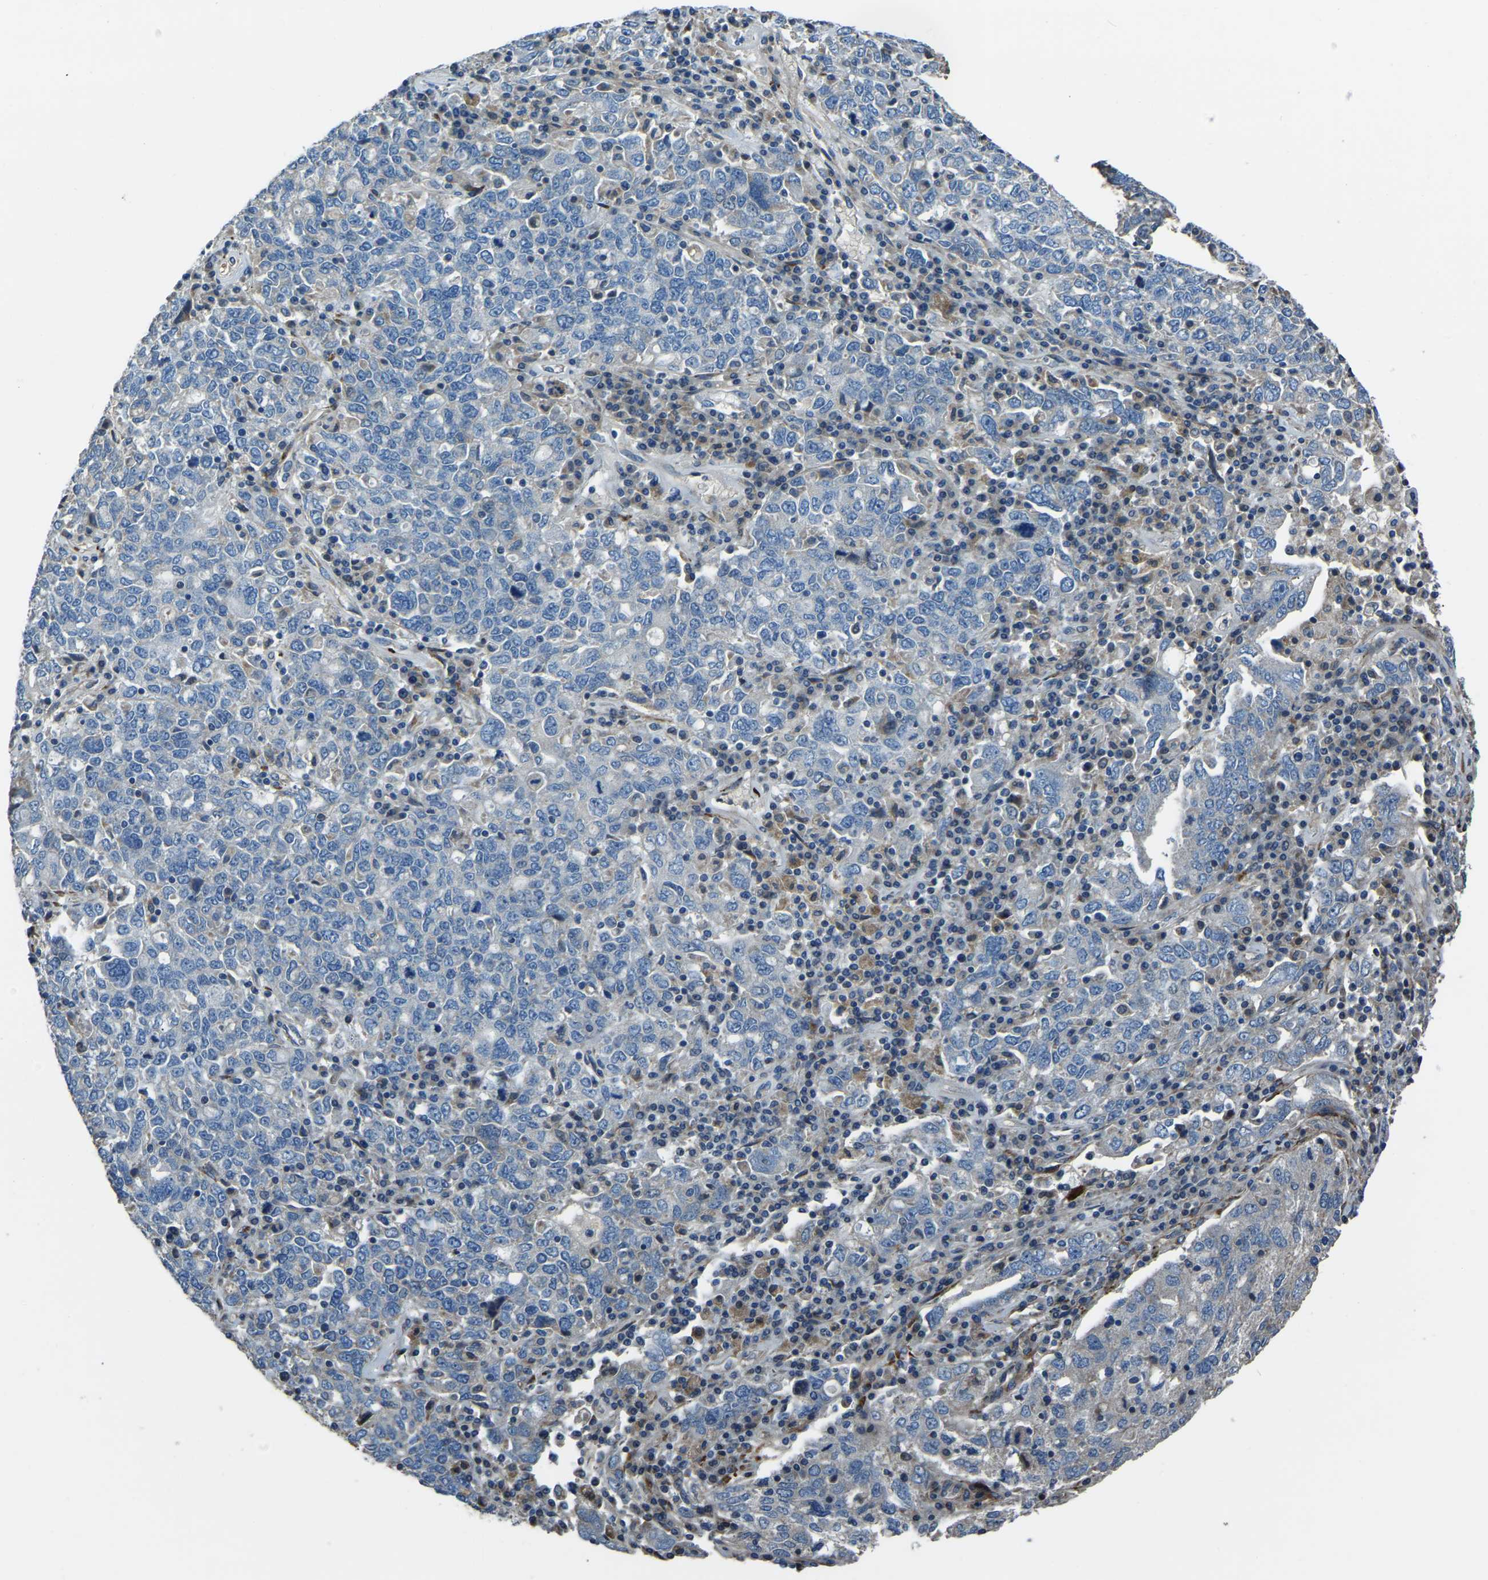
{"staining": {"intensity": "negative", "quantity": "none", "location": "none"}, "tissue": "ovarian cancer", "cell_type": "Tumor cells", "image_type": "cancer", "snomed": [{"axis": "morphology", "description": "Carcinoma, endometroid"}, {"axis": "topography", "description": "Ovary"}], "caption": "This image is of ovarian cancer stained with IHC to label a protein in brown with the nuclei are counter-stained blue. There is no positivity in tumor cells. (DAB immunohistochemistry visualized using brightfield microscopy, high magnification).", "gene": "COL3A1", "patient": {"sex": "female", "age": 62}}